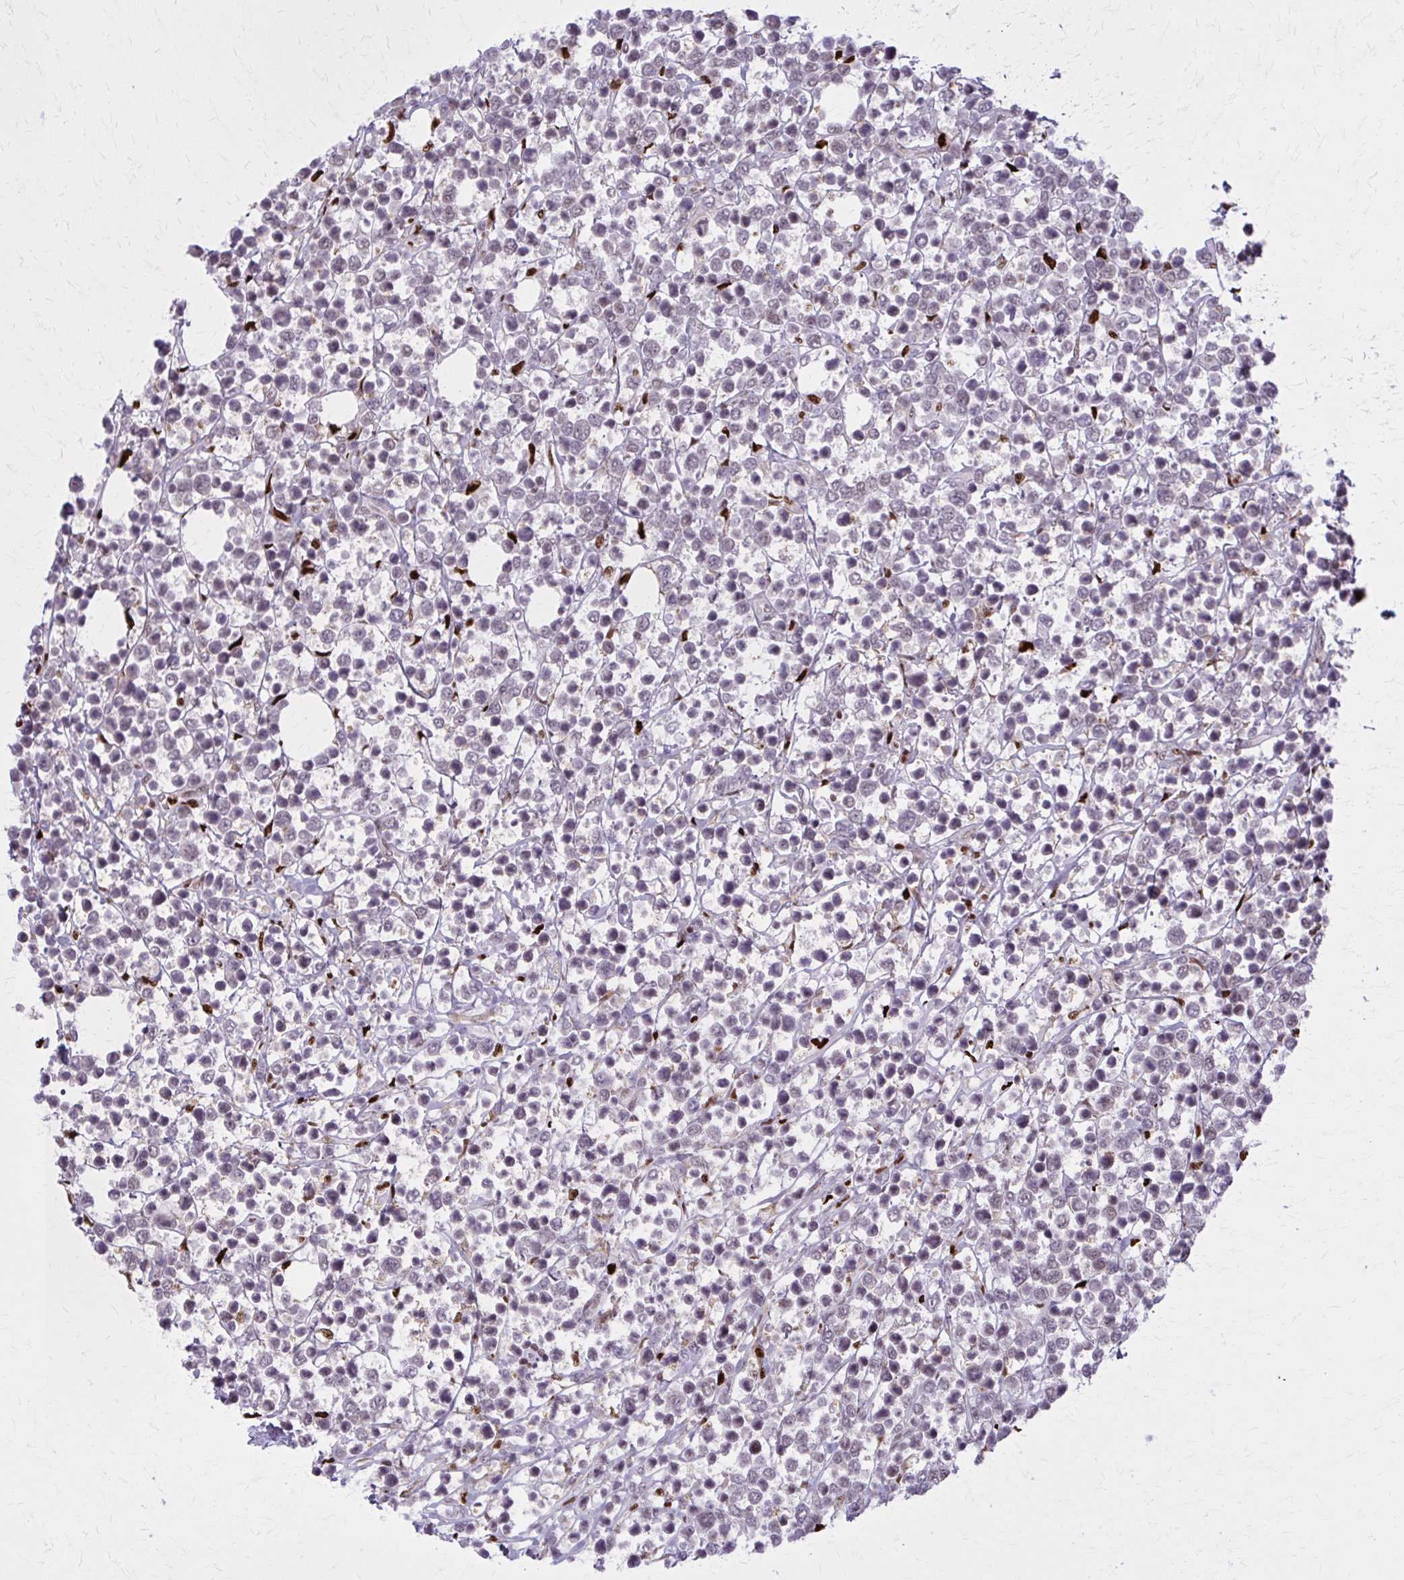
{"staining": {"intensity": "weak", "quantity": "<25%", "location": "nuclear"}, "tissue": "lymphoma", "cell_type": "Tumor cells", "image_type": "cancer", "snomed": [{"axis": "morphology", "description": "Malignant lymphoma, non-Hodgkin's type, Low grade"}, {"axis": "topography", "description": "Lymph node"}], "caption": "Tumor cells show no significant expression in malignant lymphoma, non-Hodgkin's type (low-grade).", "gene": "ZNF559", "patient": {"sex": "male", "age": 60}}